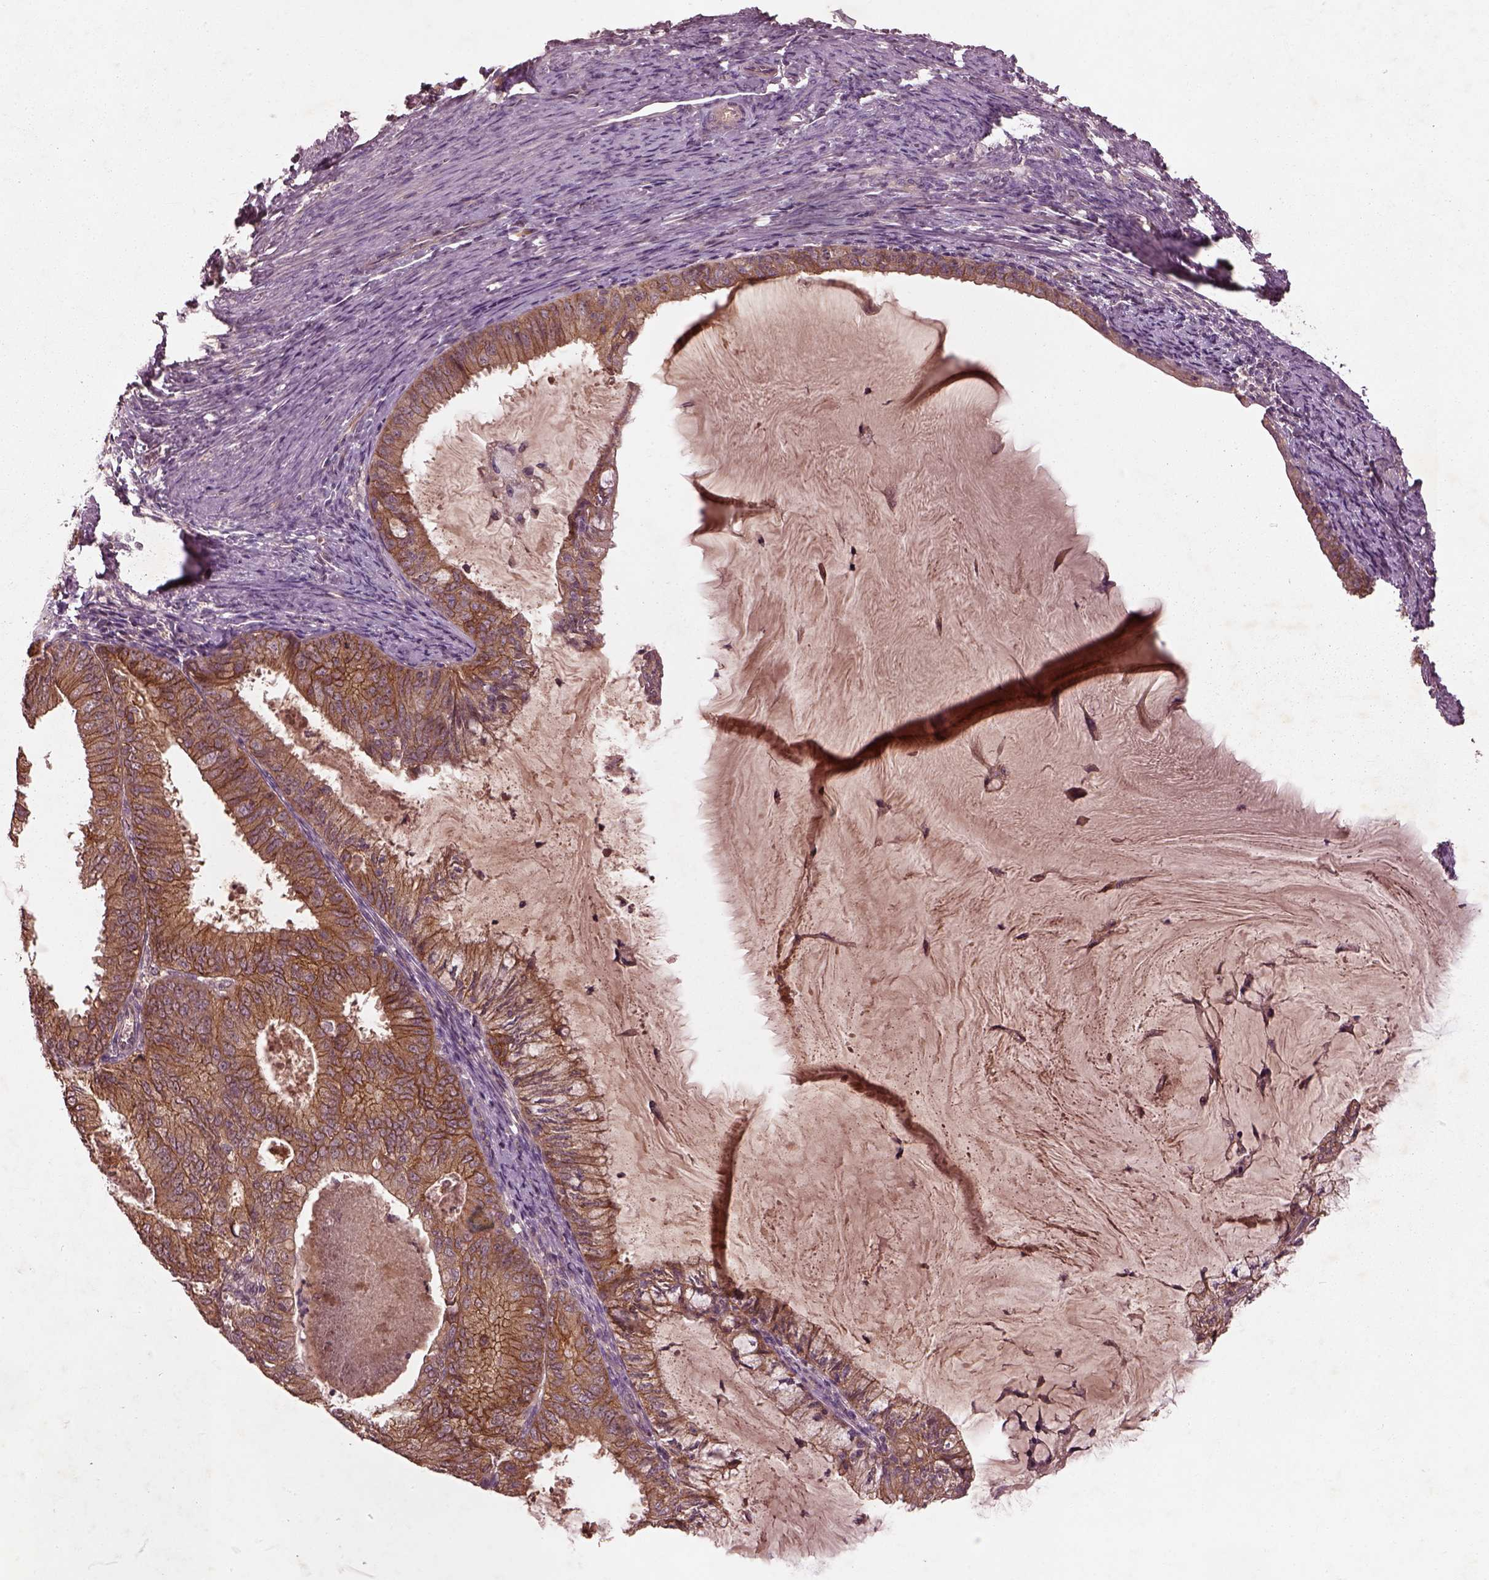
{"staining": {"intensity": "strong", "quantity": ">75%", "location": "cytoplasmic/membranous"}, "tissue": "endometrial cancer", "cell_type": "Tumor cells", "image_type": "cancer", "snomed": [{"axis": "morphology", "description": "Adenocarcinoma, NOS"}, {"axis": "topography", "description": "Endometrium"}], "caption": "An image showing strong cytoplasmic/membranous positivity in approximately >75% of tumor cells in endometrial cancer, as visualized by brown immunohistochemical staining.", "gene": "FAM234A", "patient": {"sex": "female", "age": 57}}